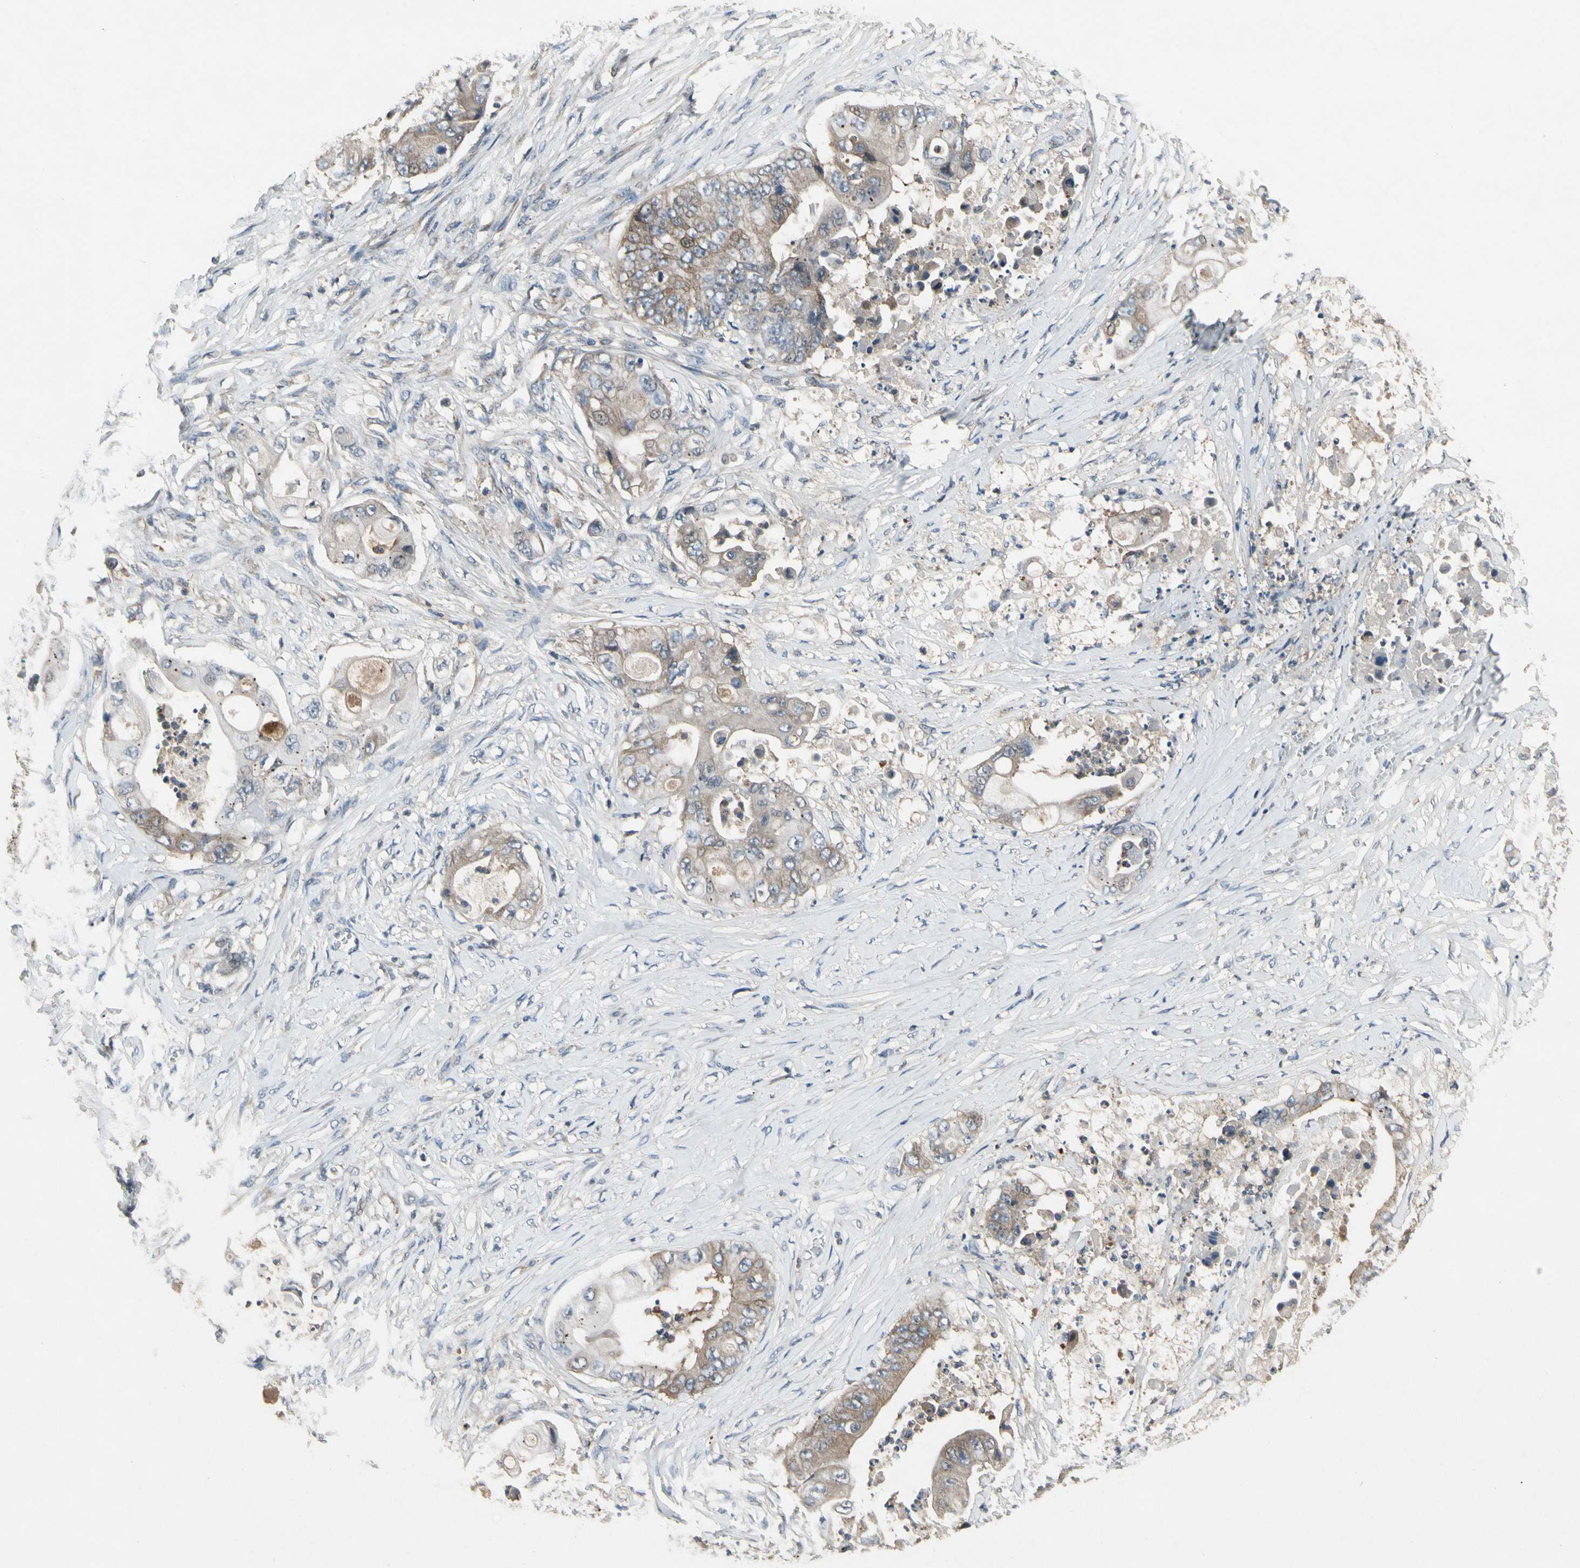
{"staining": {"intensity": "weak", "quantity": ">75%", "location": "cytoplasmic/membranous"}, "tissue": "stomach cancer", "cell_type": "Tumor cells", "image_type": "cancer", "snomed": [{"axis": "morphology", "description": "Adenocarcinoma, NOS"}, {"axis": "topography", "description": "Stomach"}], "caption": "The immunohistochemical stain highlights weak cytoplasmic/membranous expression in tumor cells of adenocarcinoma (stomach) tissue.", "gene": "NMI", "patient": {"sex": "female", "age": 73}}